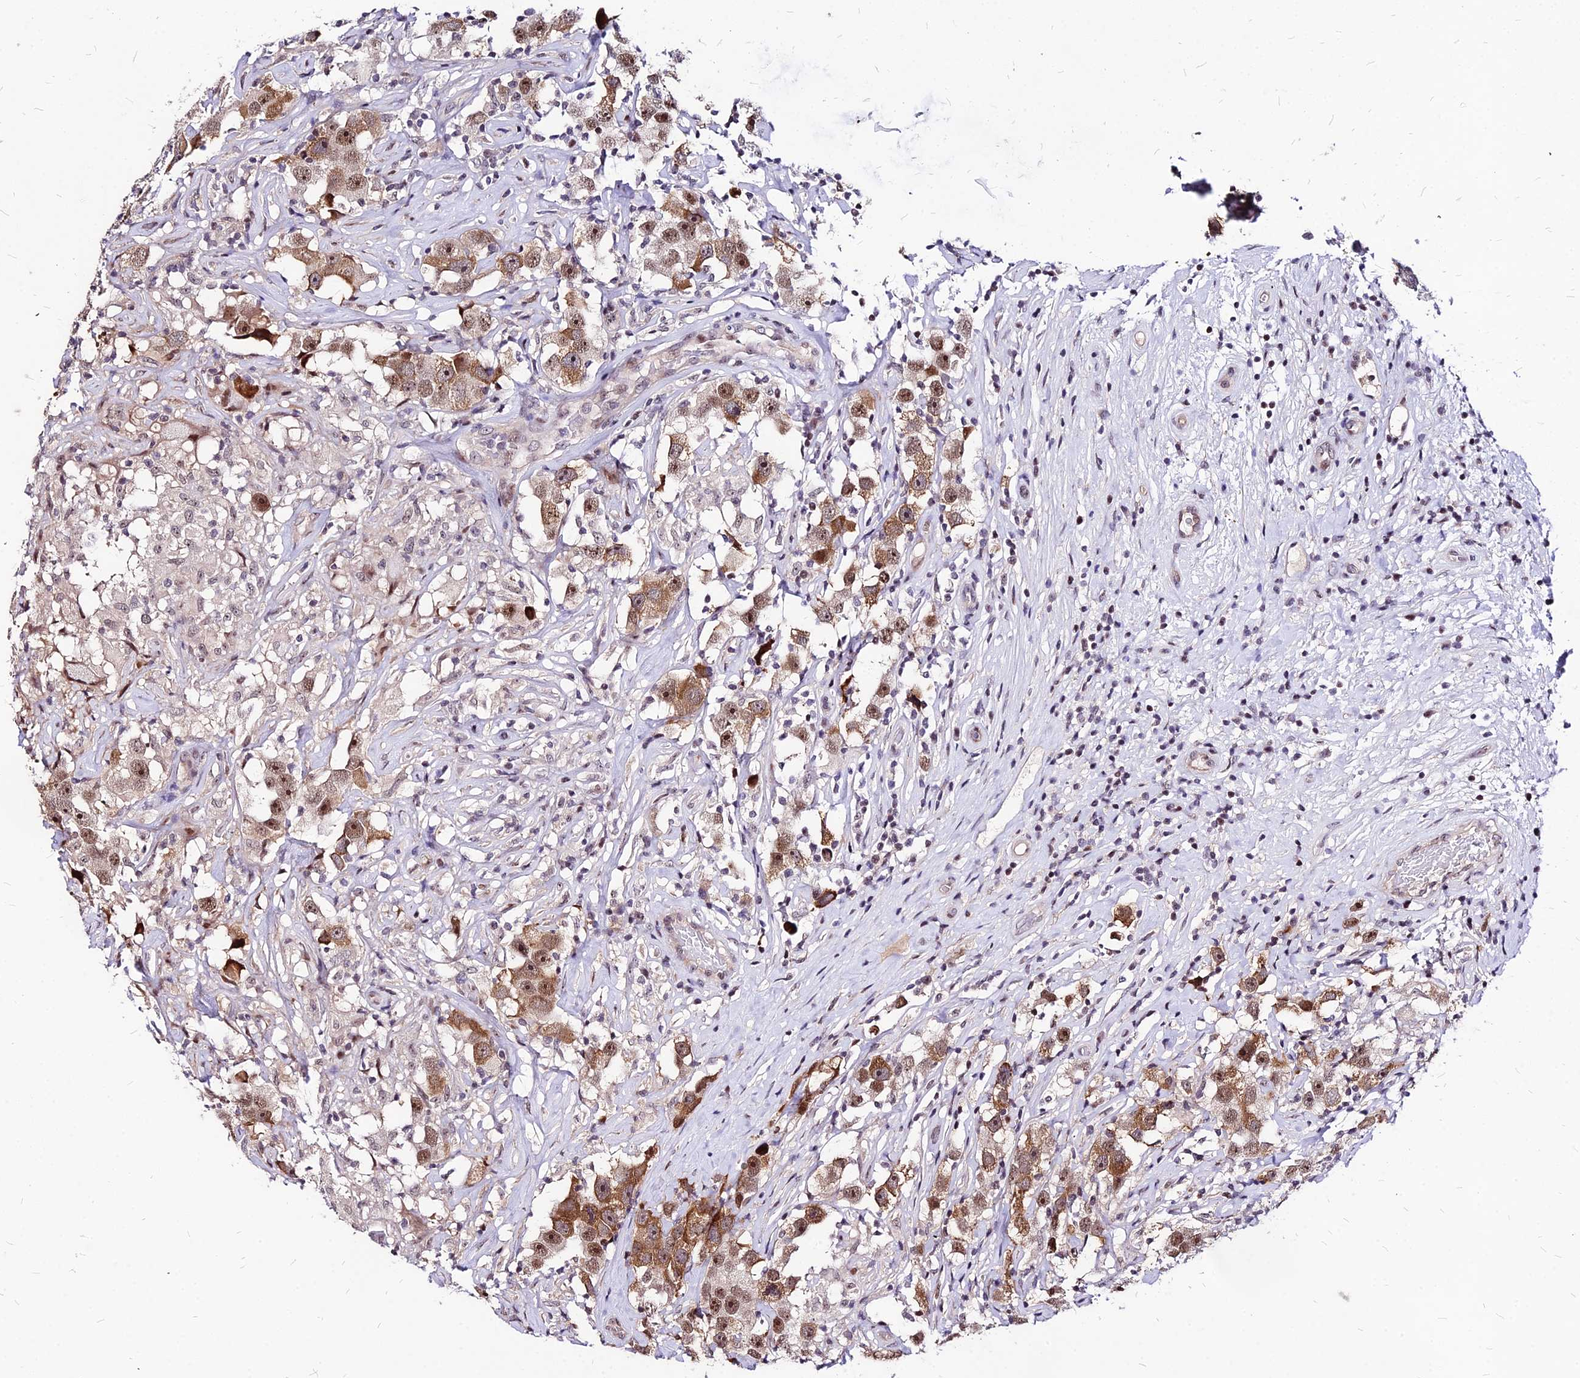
{"staining": {"intensity": "moderate", "quantity": ">75%", "location": "cytoplasmic/membranous,nuclear"}, "tissue": "testis cancer", "cell_type": "Tumor cells", "image_type": "cancer", "snomed": [{"axis": "morphology", "description": "Seminoma, NOS"}, {"axis": "topography", "description": "Testis"}], "caption": "A photomicrograph of human seminoma (testis) stained for a protein exhibits moderate cytoplasmic/membranous and nuclear brown staining in tumor cells.", "gene": "DDX55", "patient": {"sex": "male", "age": 49}}